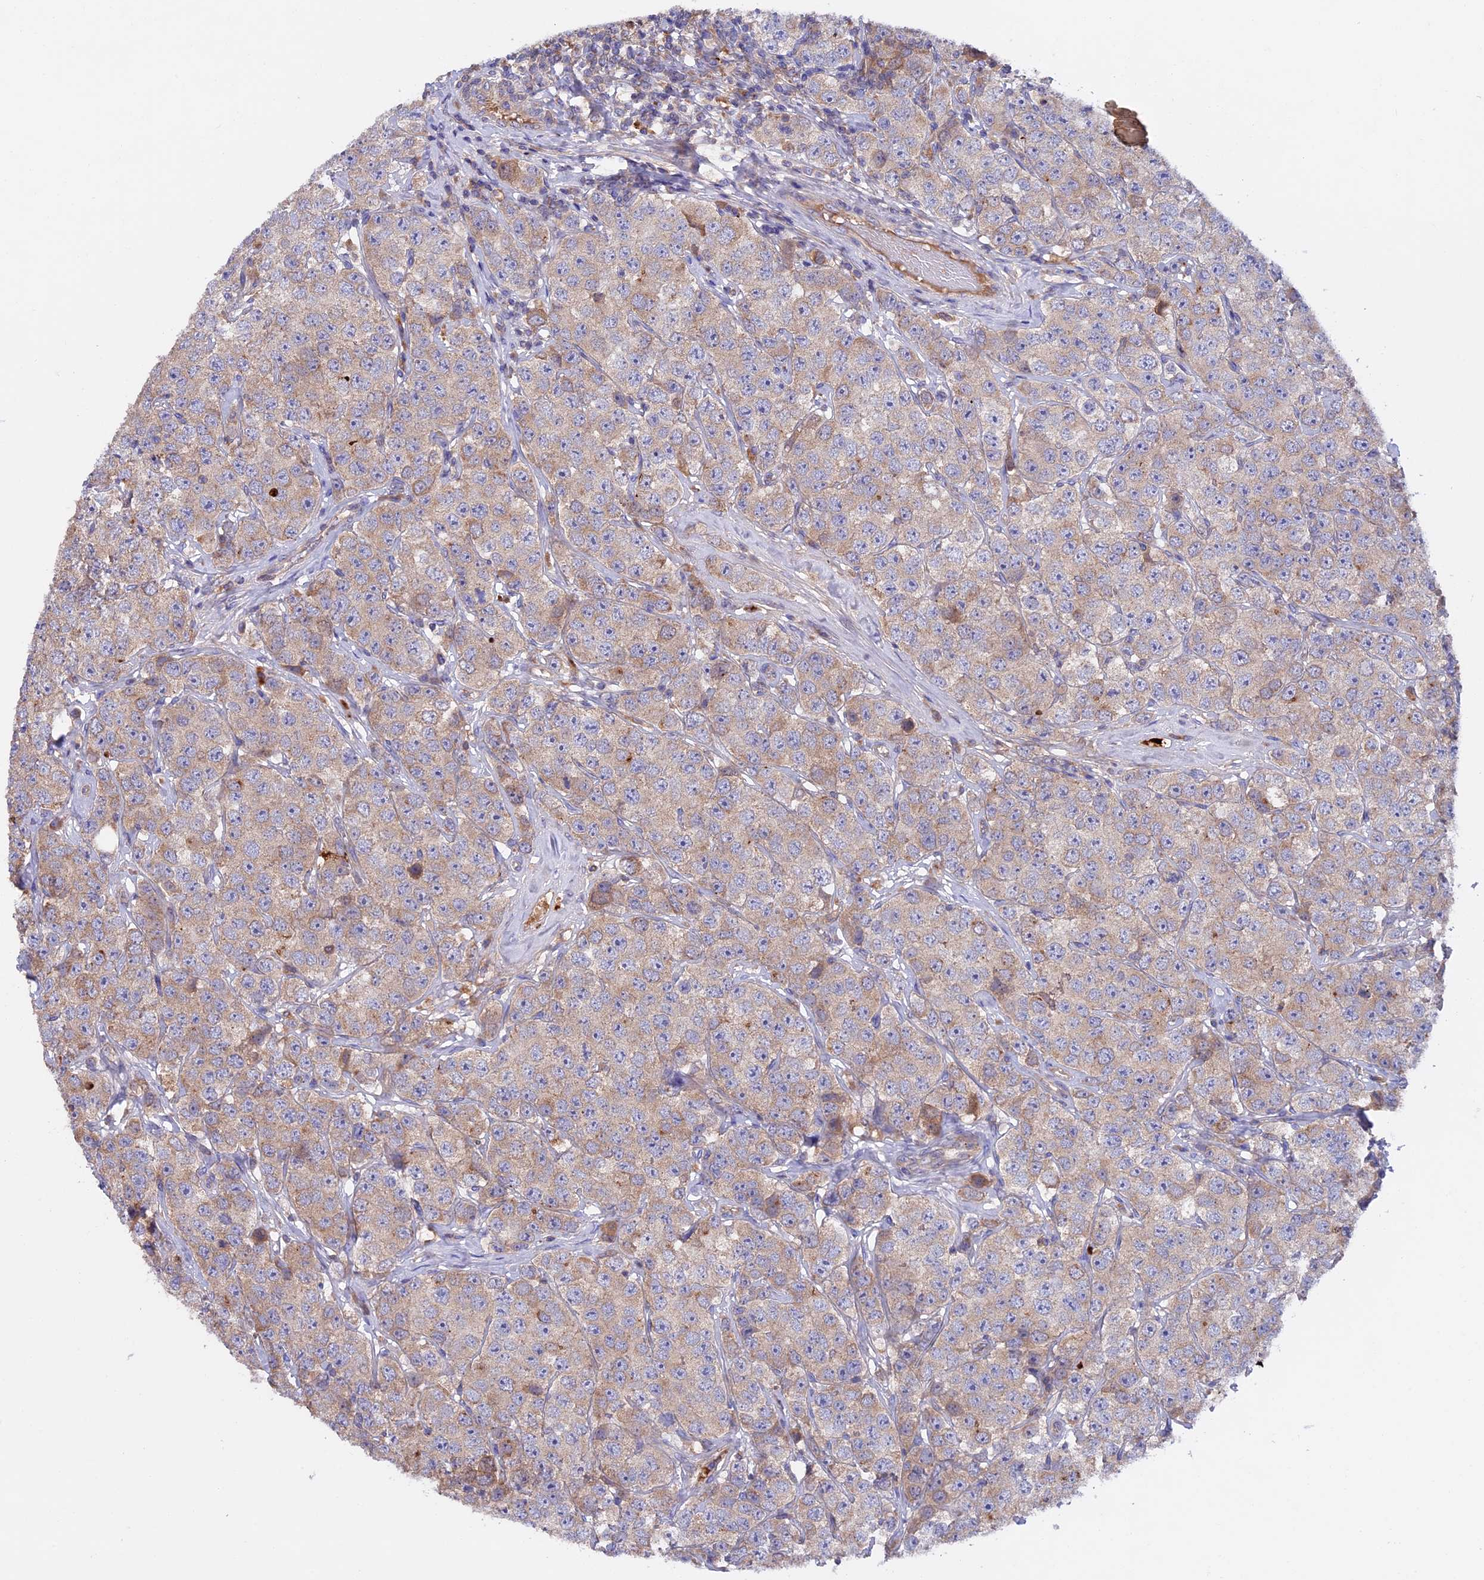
{"staining": {"intensity": "weak", "quantity": "<25%", "location": "cytoplasmic/membranous"}, "tissue": "testis cancer", "cell_type": "Tumor cells", "image_type": "cancer", "snomed": [{"axis": "morphology", "description": "Seminoma, NOS"}, {"axis": "topography", "description": "Testis"}], "caption": "Image shows no significant protein expression in tumor cells of testis cancer.", "gene": "PTPN9", "patient": {"sex": "male", "age": 28}}